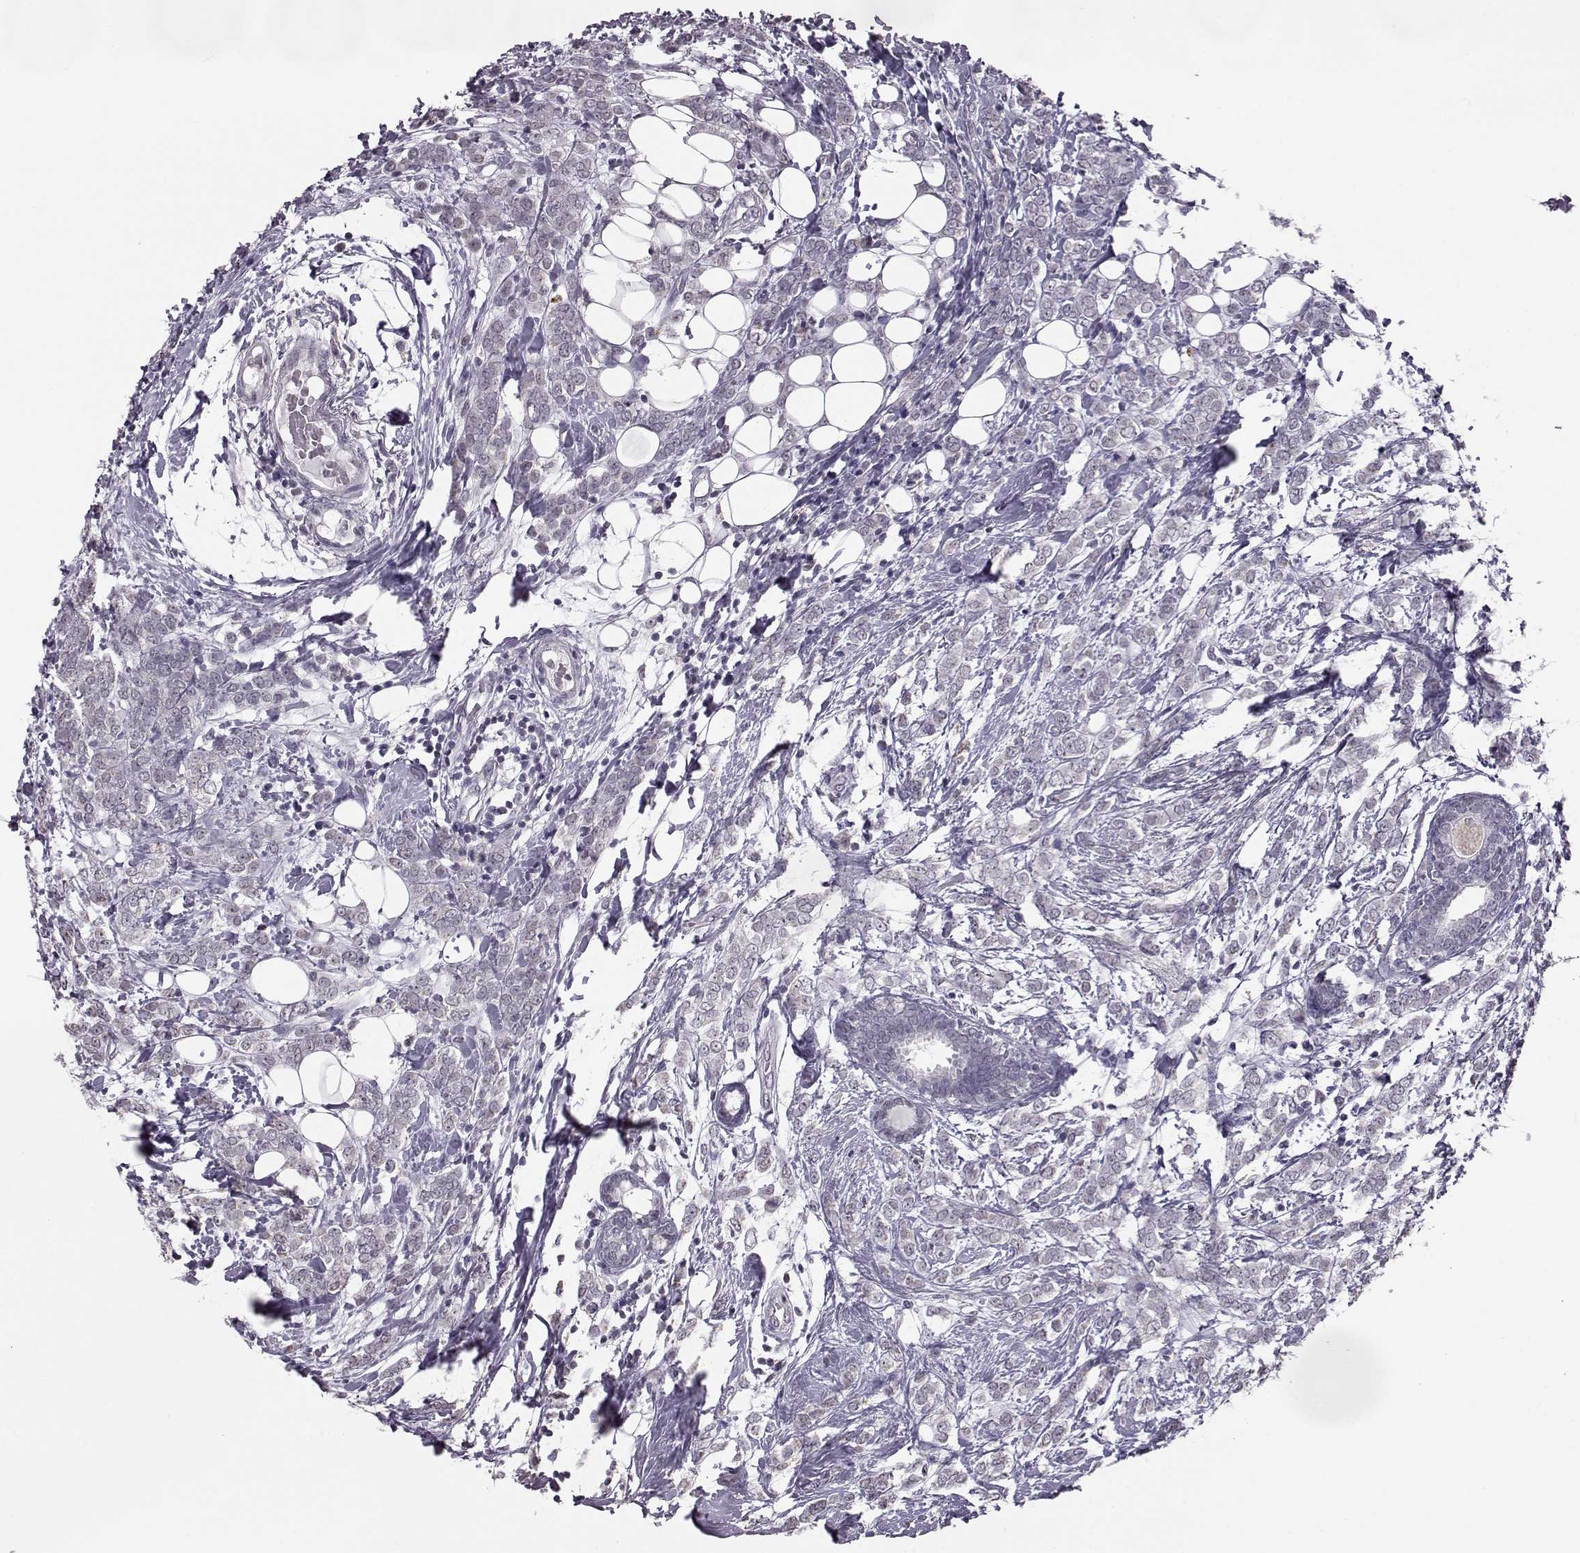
{"staining": {"intensity": "negative", "quantity": "none", "location": "none"}, "tissue": "breast cancer", "cell_type": "Tumor cells", "image_type": "cancer", "snomed": [{"axis": "morphology", "description": "Lobular carcinoma"}, {"axis": "topography", "description": "Breast"}], "caption": "Tumor cells are negative for brown protein staining in breast cancer.", "gene": "ALDH3A1", "patient": {"sex": "female", "age": 49}}